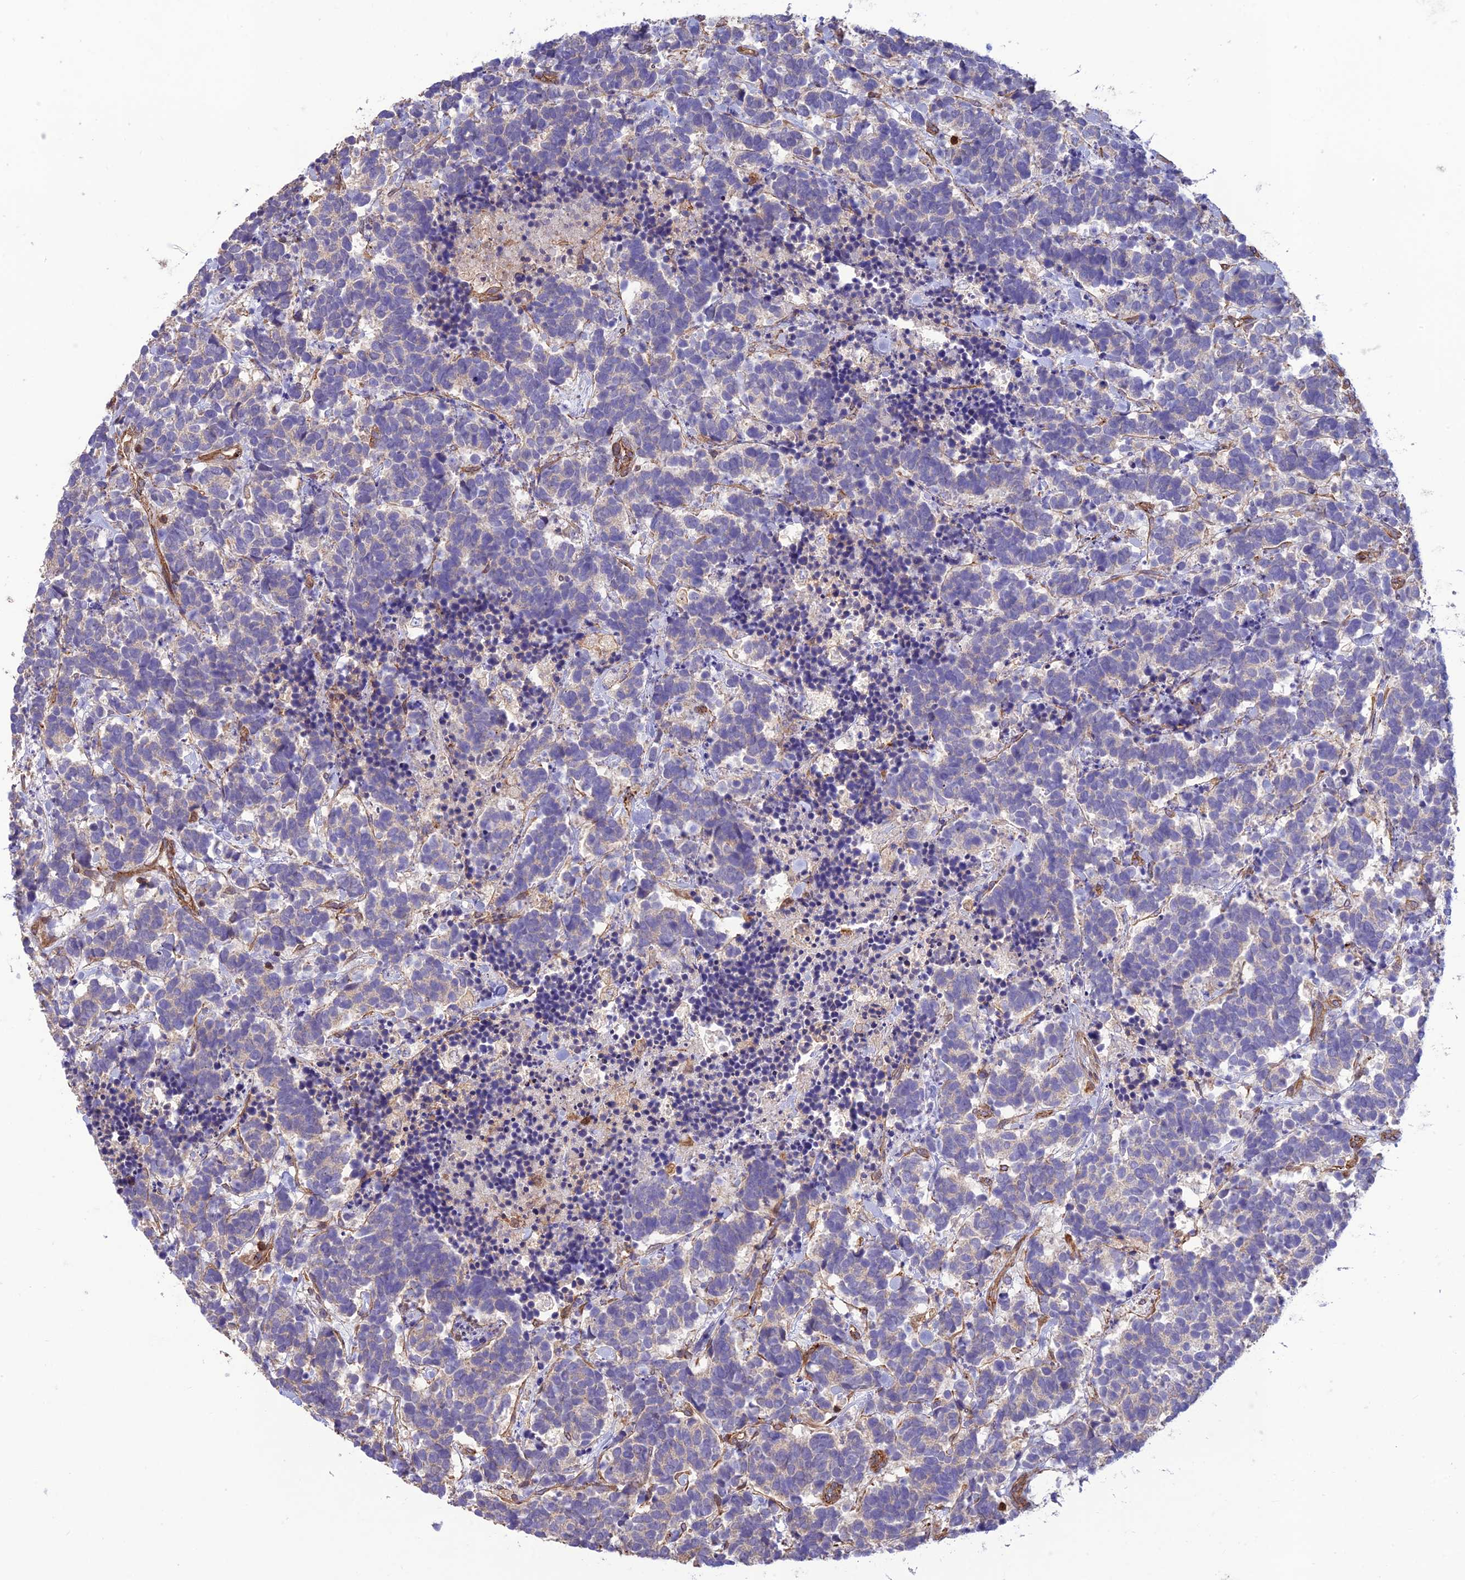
{"staining": {"intensity": "negative", "quantity": "none", "location": "none"}, "tissue": "carcinoid", "cell_type": "Tumor cells", "image_type": "cancer", "snomed": [{"axis": "morphology", "description": "Carcinoma, NOS"}, {"axis": "morphology", "description": "Carcinoid, malignant, NOS"}, {"axis": "topography", "description": "Prostate"}], "caption": "Carcinoma was stained to show a protein in brown. There is no significant expression in tumor cells. Brightfield microscopy of immunohistochemistry (IHC) stained with DAB (brown) and hematoxylin (blue), captured at high magnification.", "gene": "HPSE2", "patient": {"sex": "male", "age": 57}}